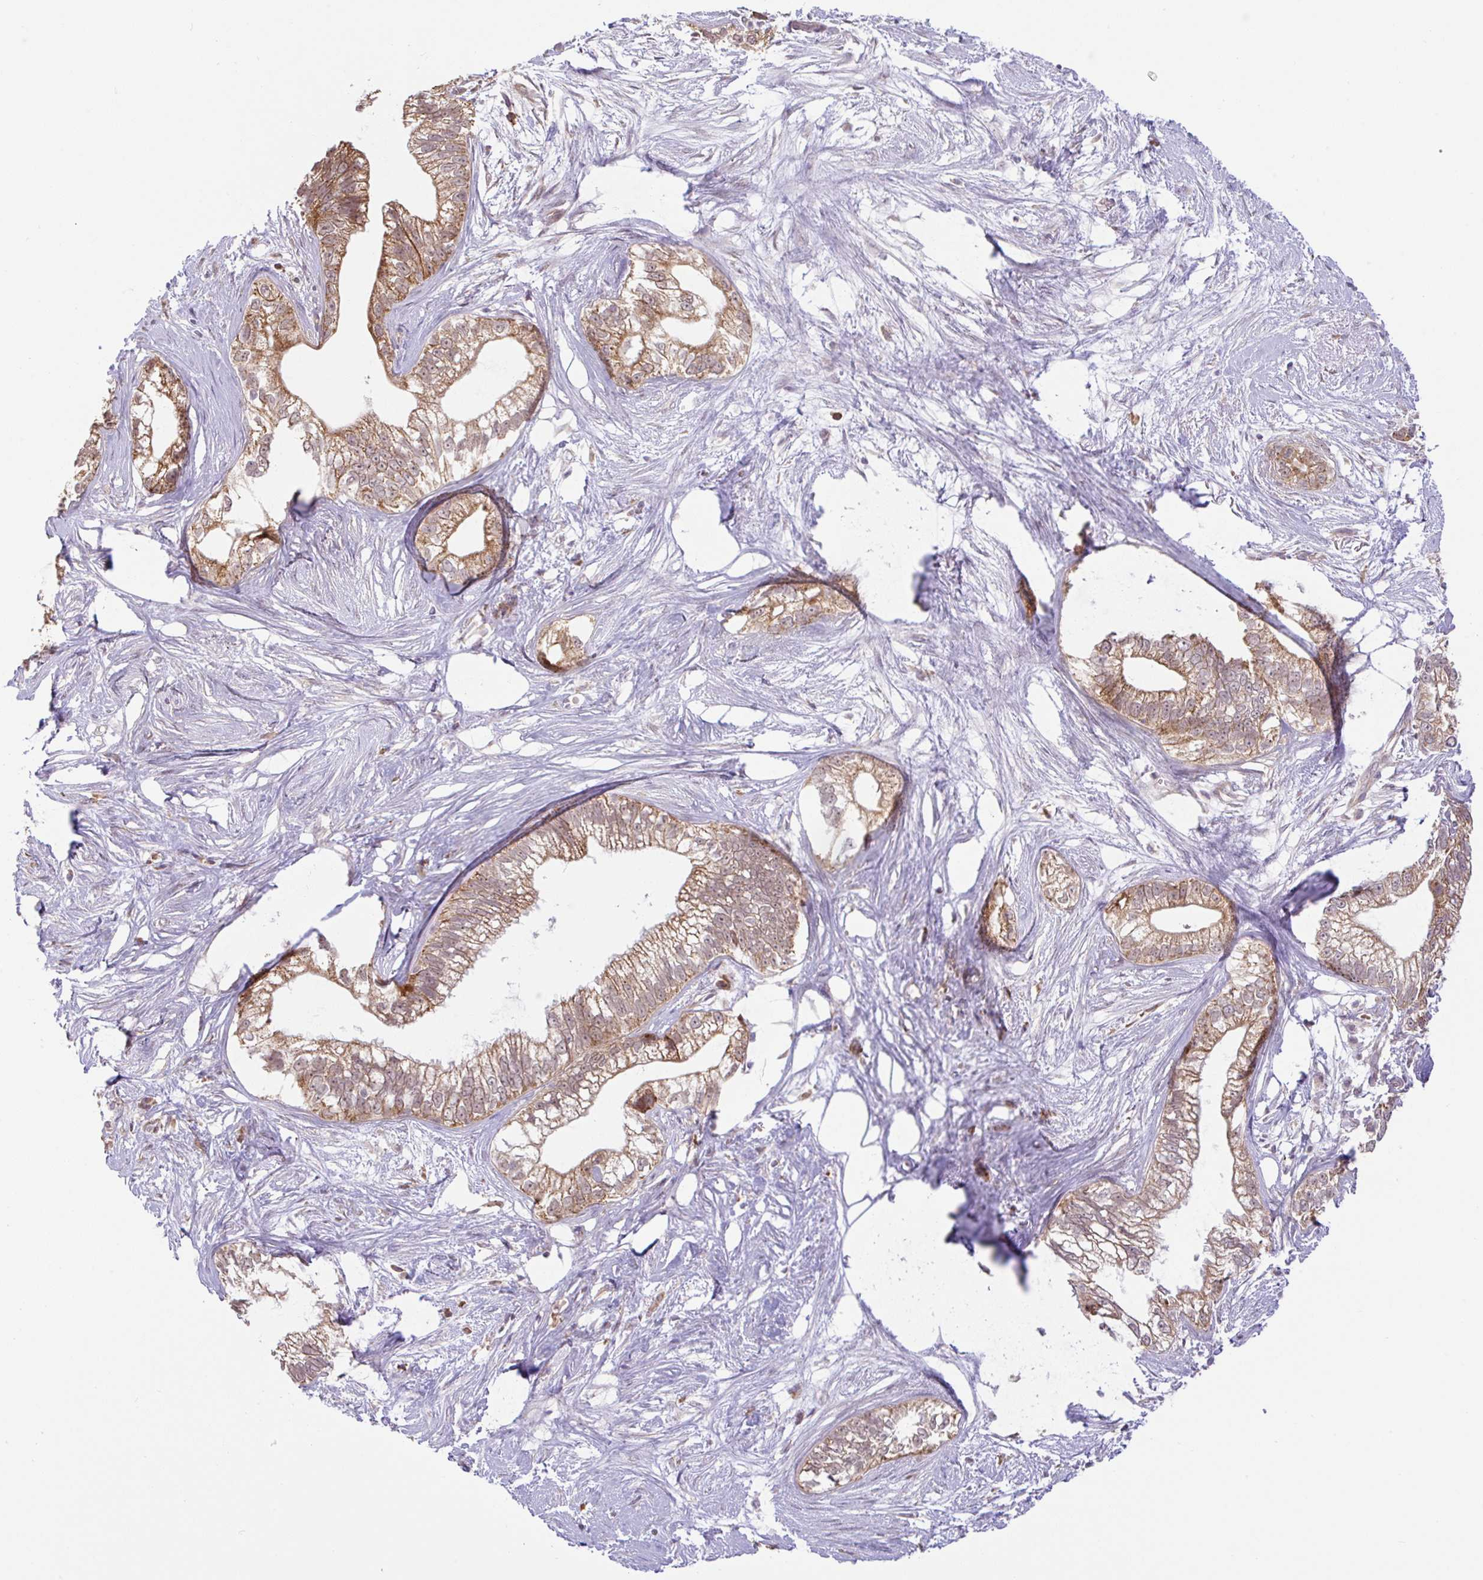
{"staining": {"intensity": "moderate", "quantity": ">75%", "location": "cytoplasmic/membranous"}, "tissue": "pancreatic cancer", "cell_type": "Tumor cells", "image_type": "cancer", "snomed": [{"axis": "morphology", "description": "Adenocarcinoma, NOS"}, {"axis": "topography", "description": "Pancreas"}], "caption": "This micrograph demonstrates immunohistochemistry (IHC) staining of human pancreatic adenocarcinoma, with medium moderate cytoplasmic/membranous positivity in approximately >75% of tumor cells.", "gene": "DLEU7", "patient": {"sex": "male", "age": 70}}